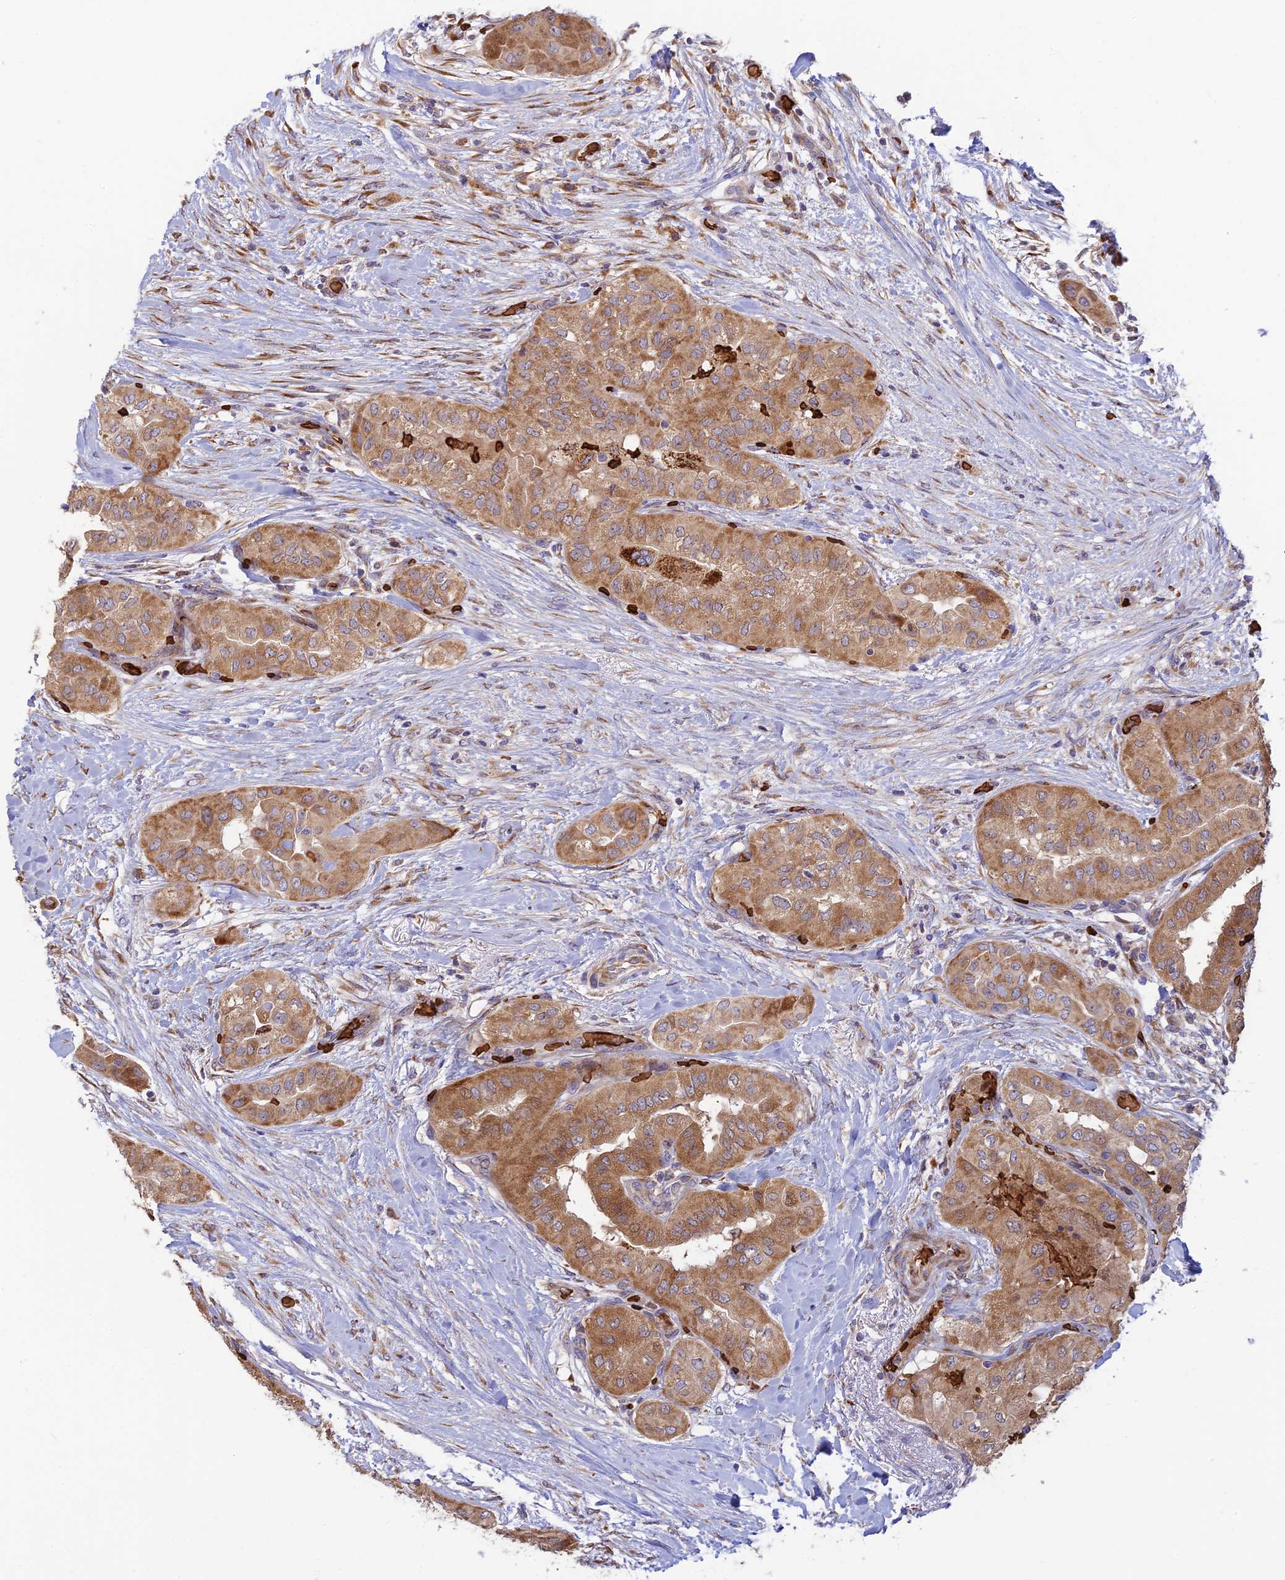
{"staining": {"intensity": "moderate", "quantity": ">75%", "location": "cytoplasmic/membranous"}, "tissue": "head and neck cancer", "cell_type": "Tumor cells", "image_type": "cancer", "snomed": [{"axis": "morphology", "description": "Adenocarcinoma, NOS"}, {"axis": "topography", "description": "Head-Neck"}], "caption": "Immunohistochemistry histopathology image of neoplastic tissue: adenocarcinoma (head and neck) stained using IHC reveals medium levels of moderate protein expression localized specifically in the cytoplasmic/membranous of tumor cells, appearing as a cytoplasmic/membranous brown color.", "gene": "UFSP2", "patient": {"sex": "male", "age": 66}}